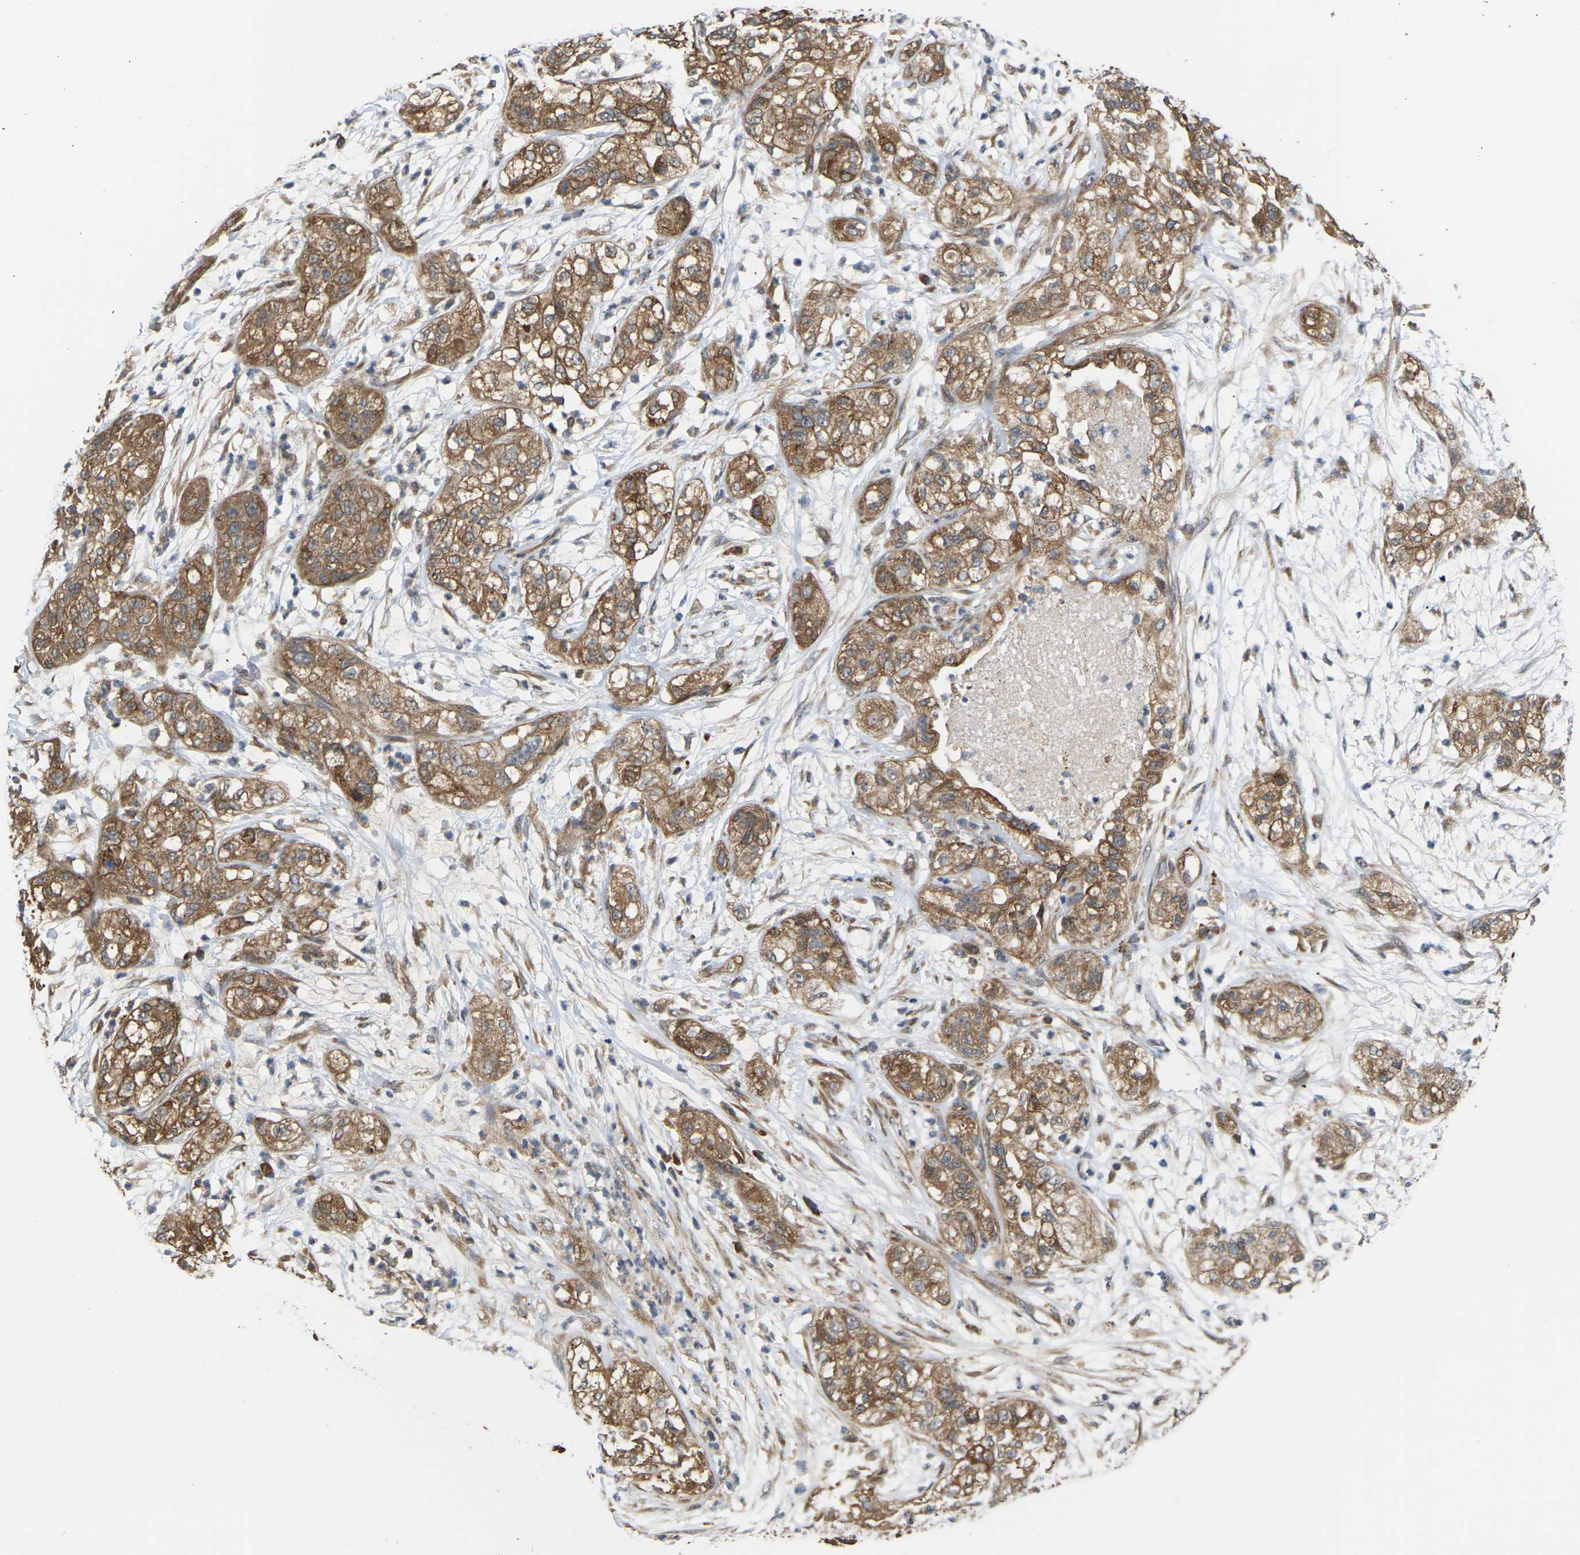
{"staining": {"intensity": "moderate", "quantity": ">75%", "location": "cytoplasmic/membranous"}, "tissue": "pancreatic cancer", "cell_type": "Tumor cells", "image_type": "cancer", "snomed": [{"axis": "morphology", "description": "Adenocarcinoma, NOS"}, {"axis": "topography", "description": "Pancreas"}], "caption": "Immunohistochemistry of human adenocarcinoma (pancreatic) demonstrates medium levels of moderate cytoplasmic/membranous staining in approximately >75% of tumor cells. (DAB (3,3'-diaminobenzidine) IHC with brightfield microscopy, high magnification).", "gene": "NRAS", "patient": {"sex": "female", "age": 78}}